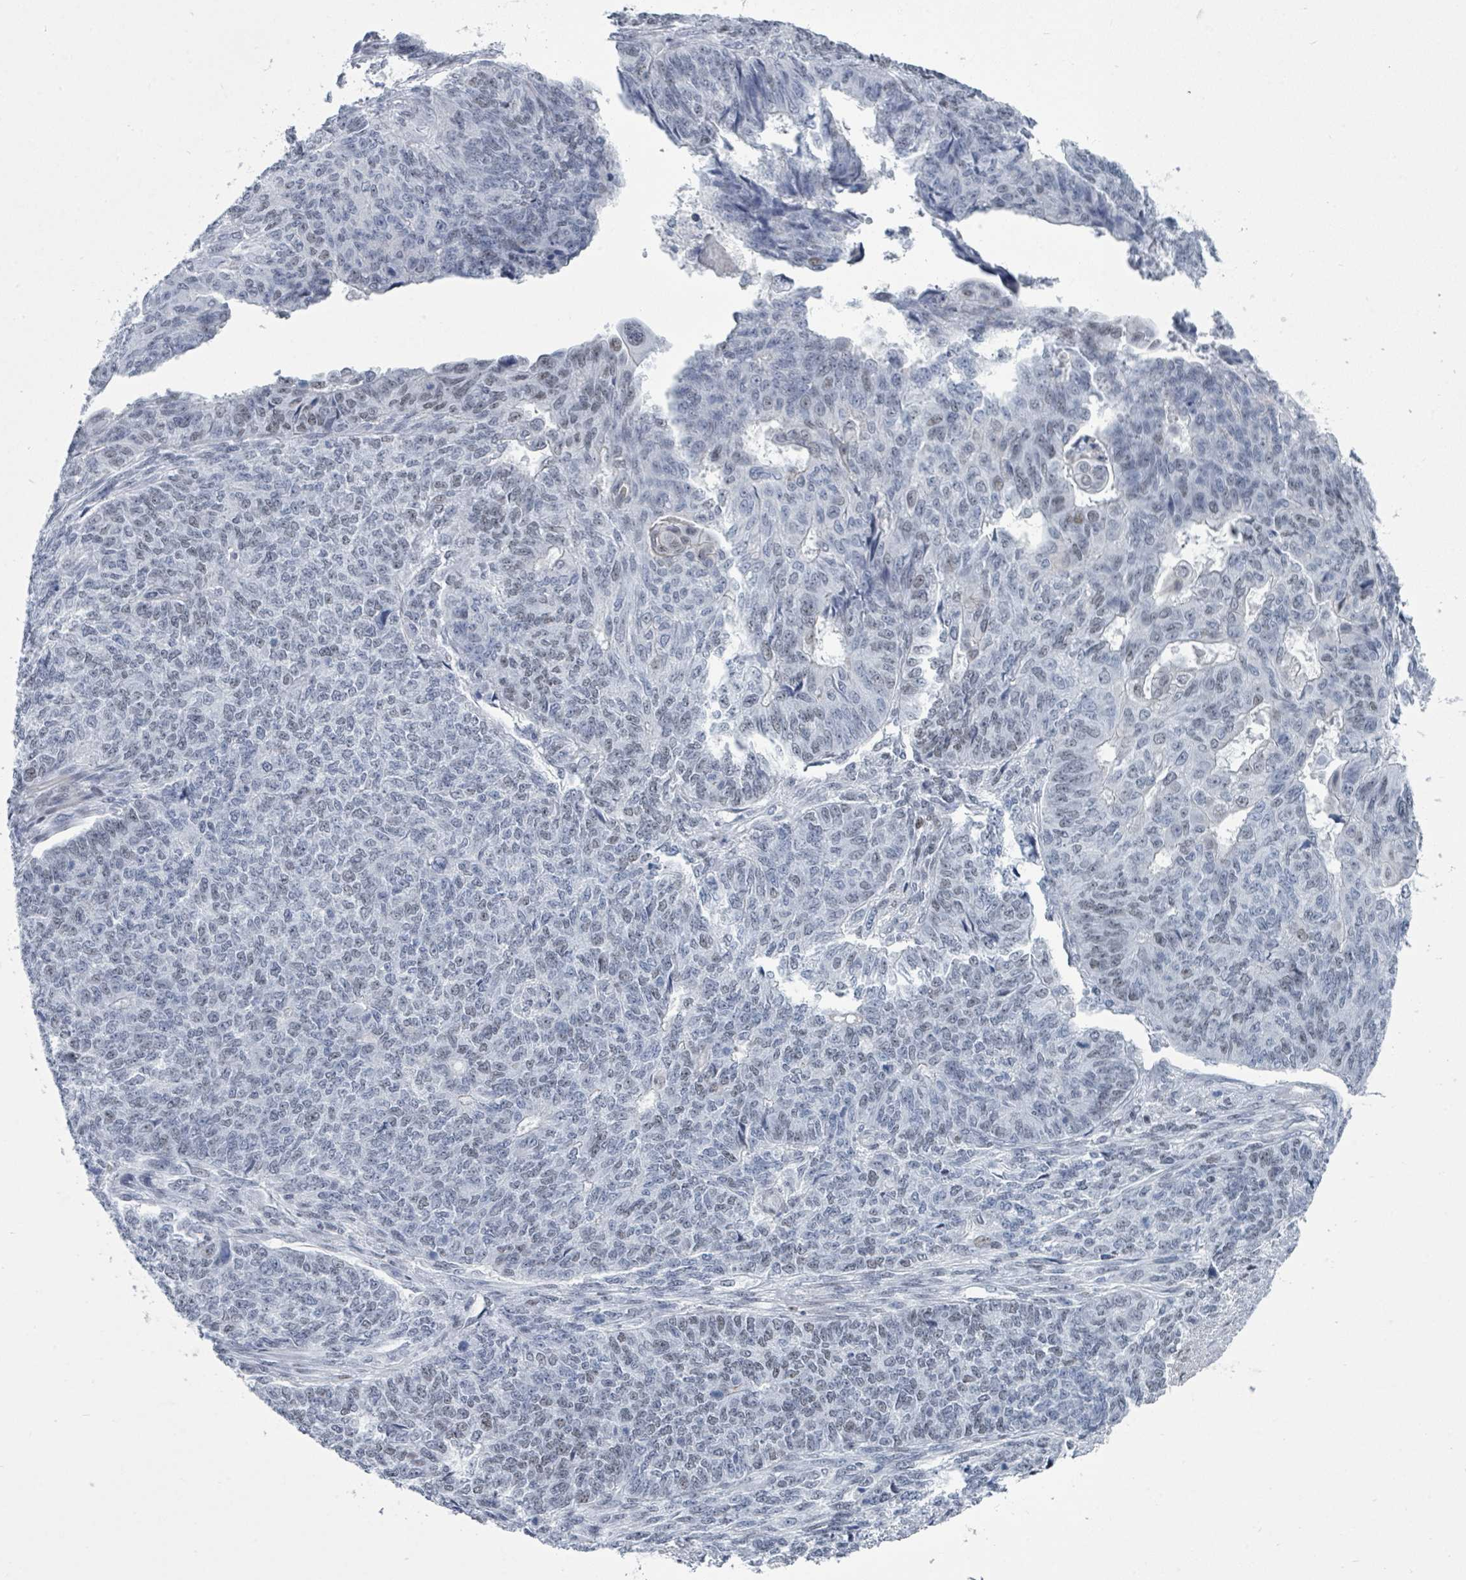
{"staining": {"intensity": "weak", "quantity": "25%-75%", "location": "nuclear"}, "tissue": "endometrial cancer", "cell_type": "Tumor cells", "image_type": "cancer", "snomed": [{"axis": "morphology", "description": "Adenocarcinoma, NOS"}, {"axis": "topography", "description": "Endometrium"}], "caption": "Human adenocarcinoma (endometrial) stained with a protein marker displays weak staining in tumor cells.", "gene": "CT45A5", "patient": {"sex": "female", "age": 32}}